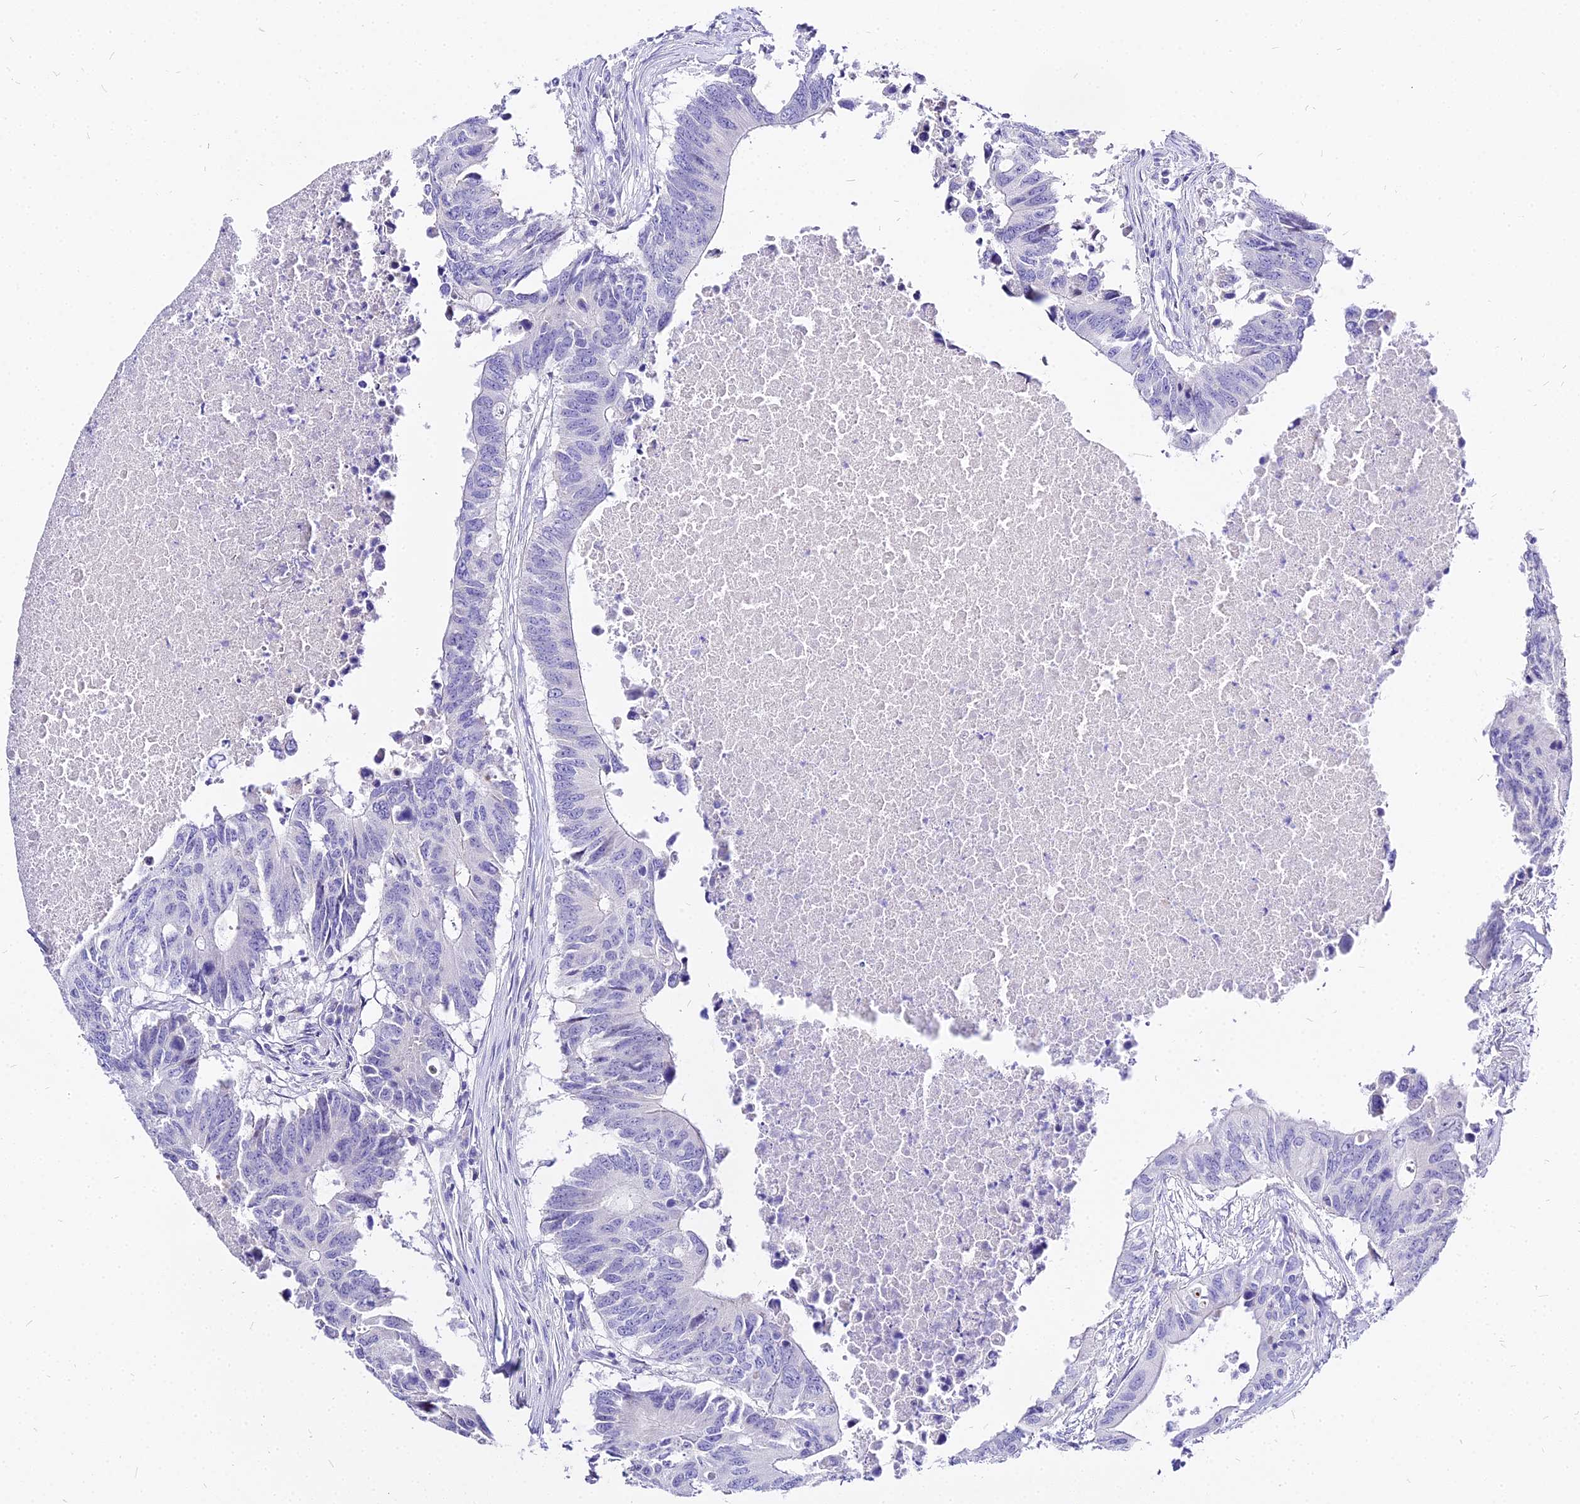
{"staining": {"intensity": "negative", "quantity": "none", "location": "none"}, "tissue": "colorectal cancer", "cell_type": "Tumor cells", "image_type": "cancer", "snomed": [{"axis": "morphology", "description": "Adenocarcinoma, NOS"}, {"axis": "topography", "description": "Colon"}], "caption": "Protein analysis of adenocarcinoma (colorectal) shows no significant expression in tumor cells.", "gene": "CARD18", "patient": {"sex": "male", "age": 71}}